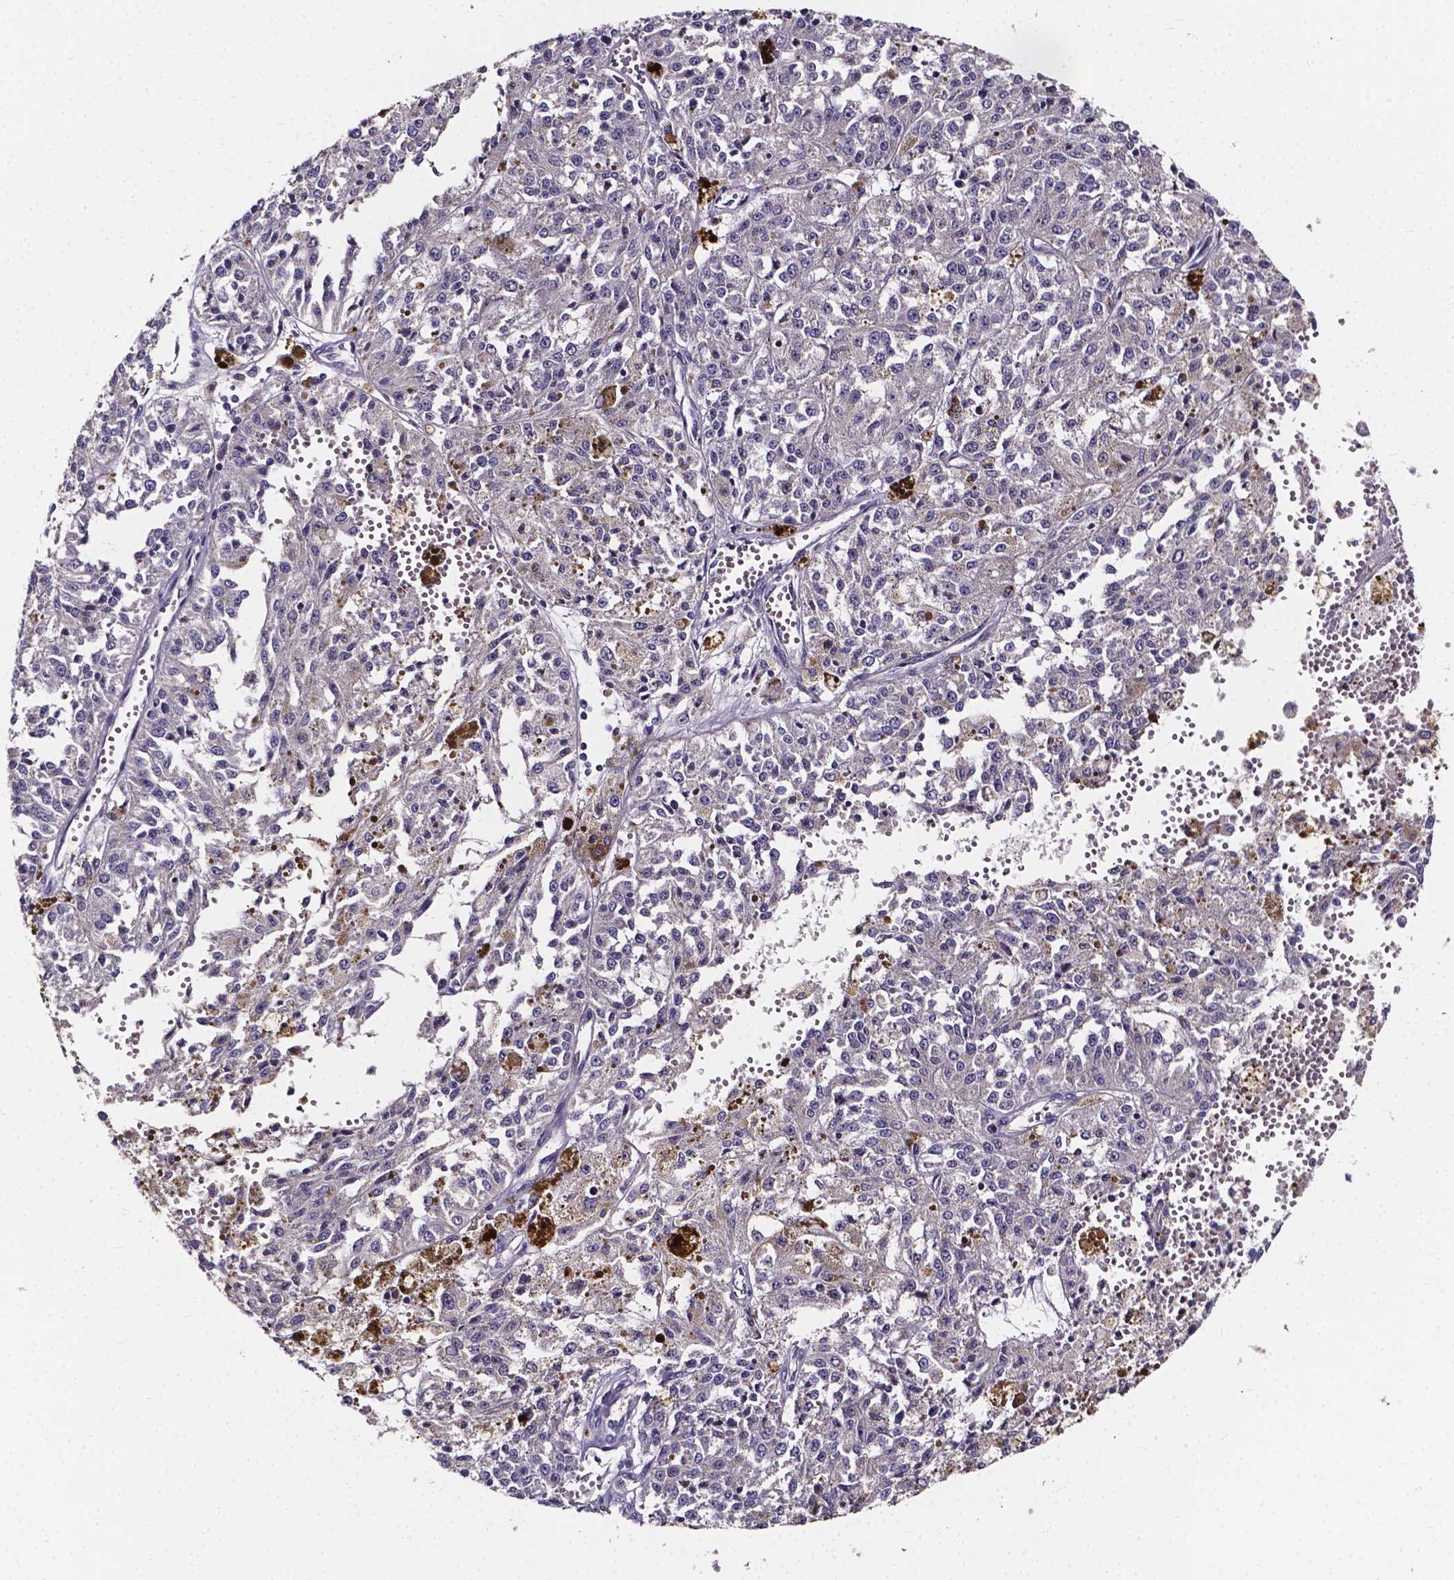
{"staining": {"intensity": "negative", "quantity": "none", "location": "none"}, "tissue": "melanoma", "cell_type": "Tumor cells", "image_type": "cancer", "snomed": [{"axis": "morphology", "description": "Malignant melanoma, Metastatic site"}, {"axis": "topography", "description": "Lymph node"}], "caption": "This is an IHC photomicrograph of human malignant melanoma (metastatic site). There is no positivity in tumor cells.", "gene": "SPOCD1", "patient": {"sex": "female", "age": 64}}